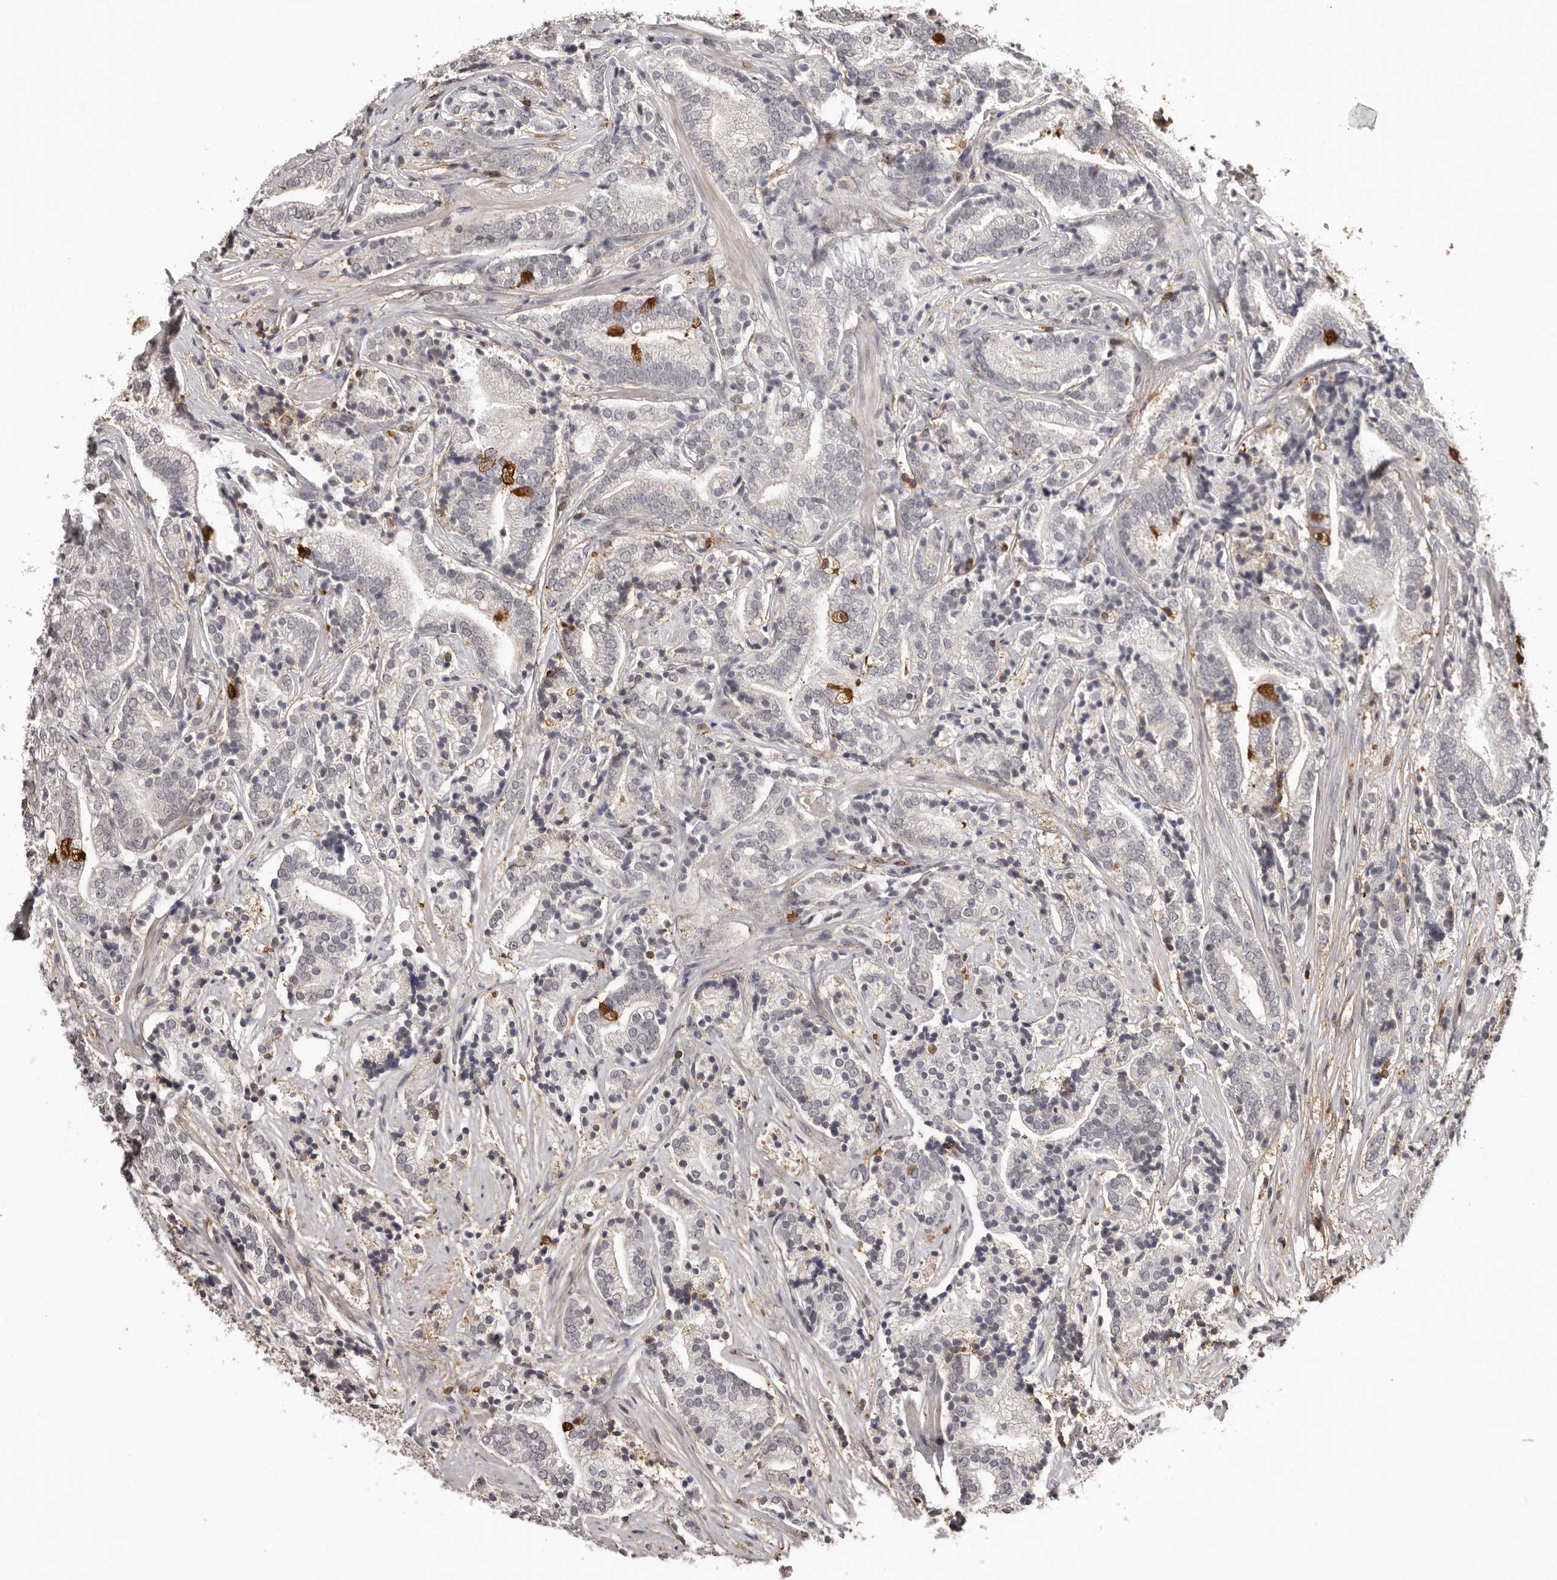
{"staining": {"intensity": "negative", "quantity": "none", "location": "none"}, "tissue": "prostate cancer", "cell_type": "Tumor cells", "image_type": "cancer", "snomed": [{"axis": "morphology", "description": "Adenocarcinoma, High grade"}, {"axis": "topography", "description": "Prostate"}], "caption": "Prostate cancer was stained to show a protein in brown. There is no significant staining in tumor cells.", "gene": "PRR12", "patient": {"sex": "male", "age": 57}}